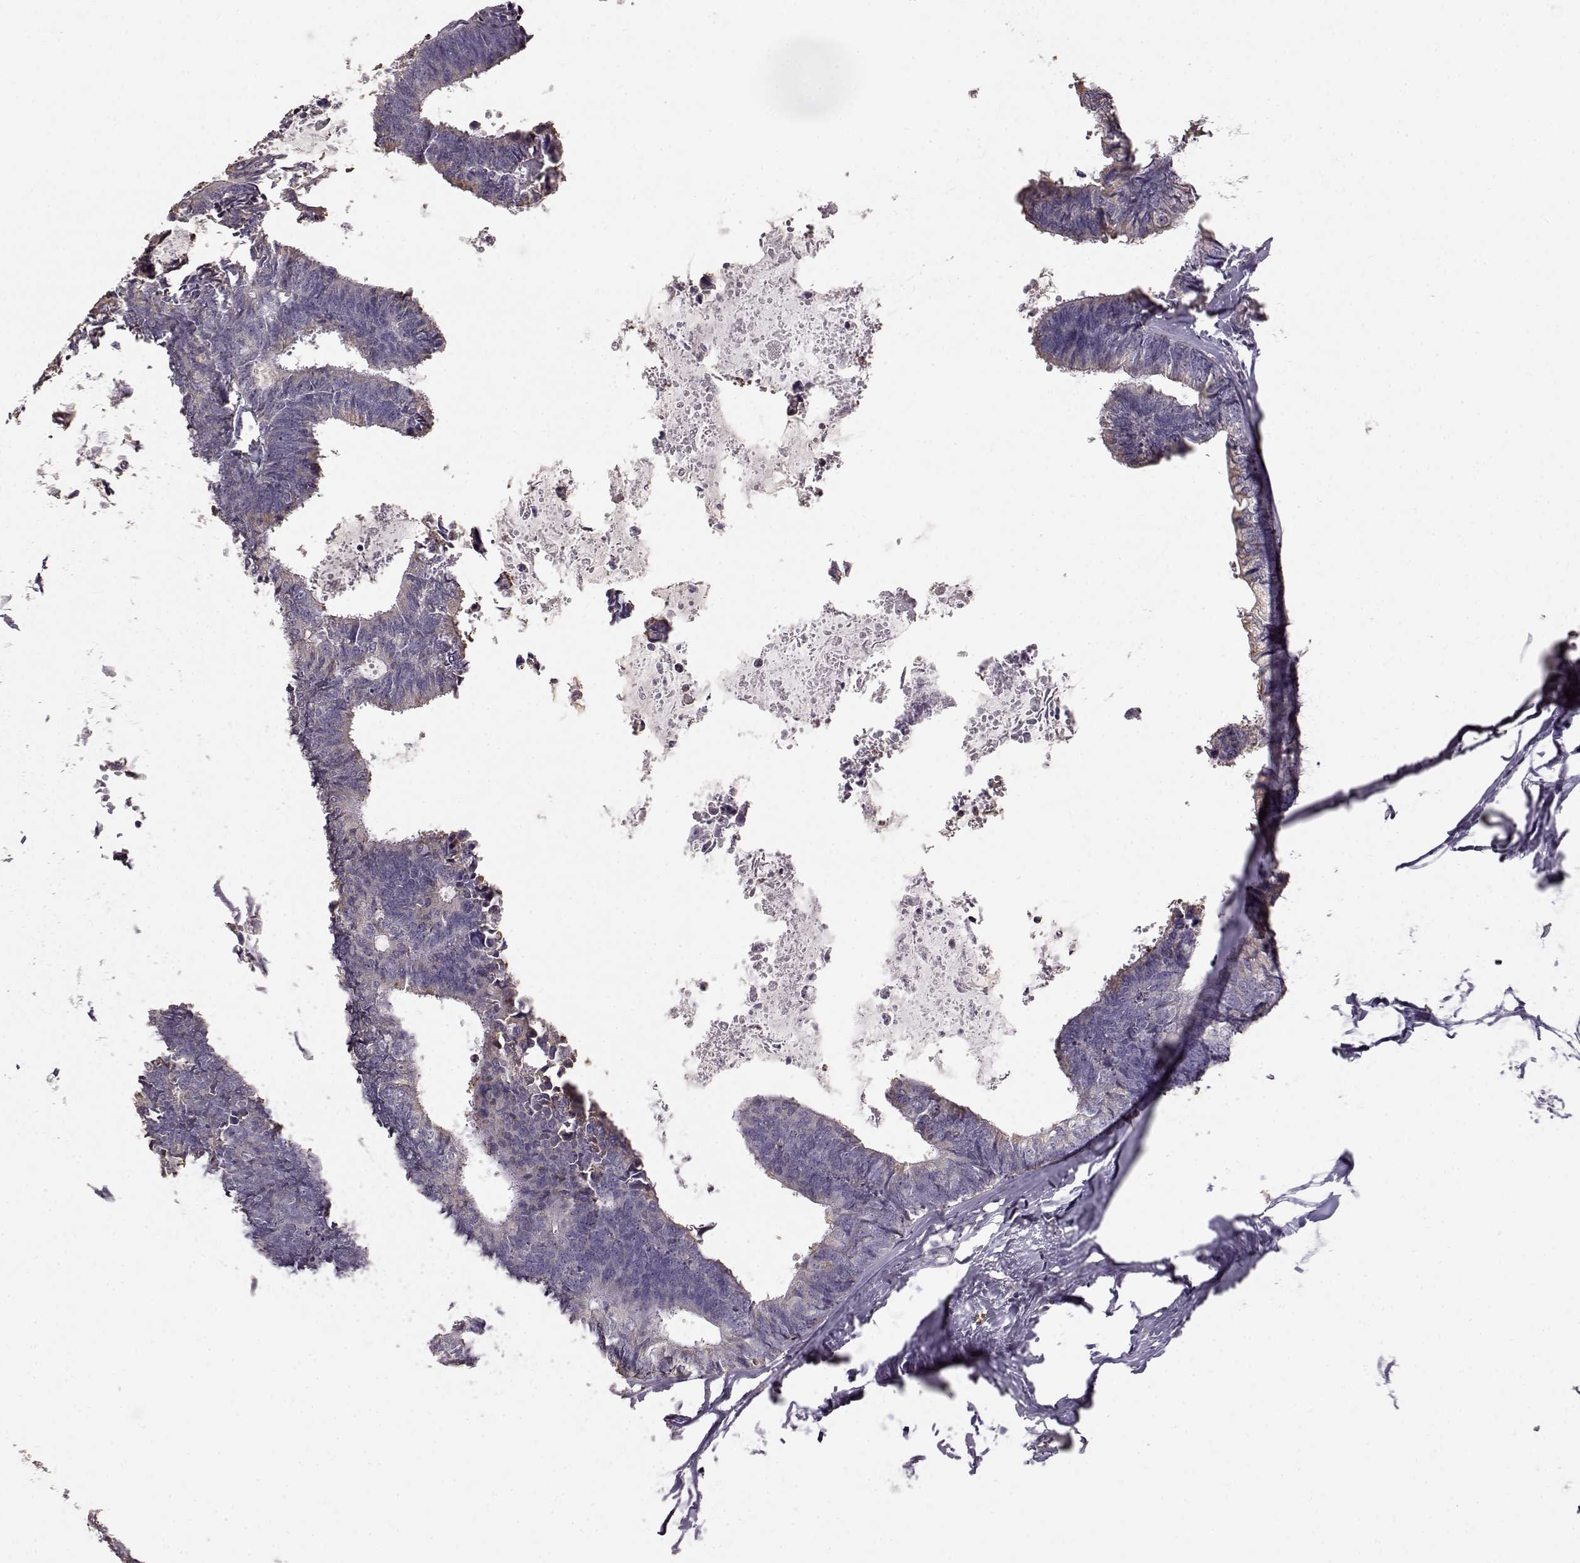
{"staining": {"intensity": "weak", "quantity": "<25%", "location": "cytoplasmic/membranous"}, "tissue": "colorectal cancer", "cell_type": "Tumor cells", "image_type": "cancer", "snomed": [{"axis": "morphology", "description": "Adenocarcinoma, NOS"}, {"axis": "topography", "description": "Colon"}, {"axis": "topography", "description": "Rectum"}], "caption": "Immunohistochemical staining of human colorectal cancer shows no significant expression in tumor cells.", "gene": "GABRG3", "patient": {"sex": "male", "age": 57}}